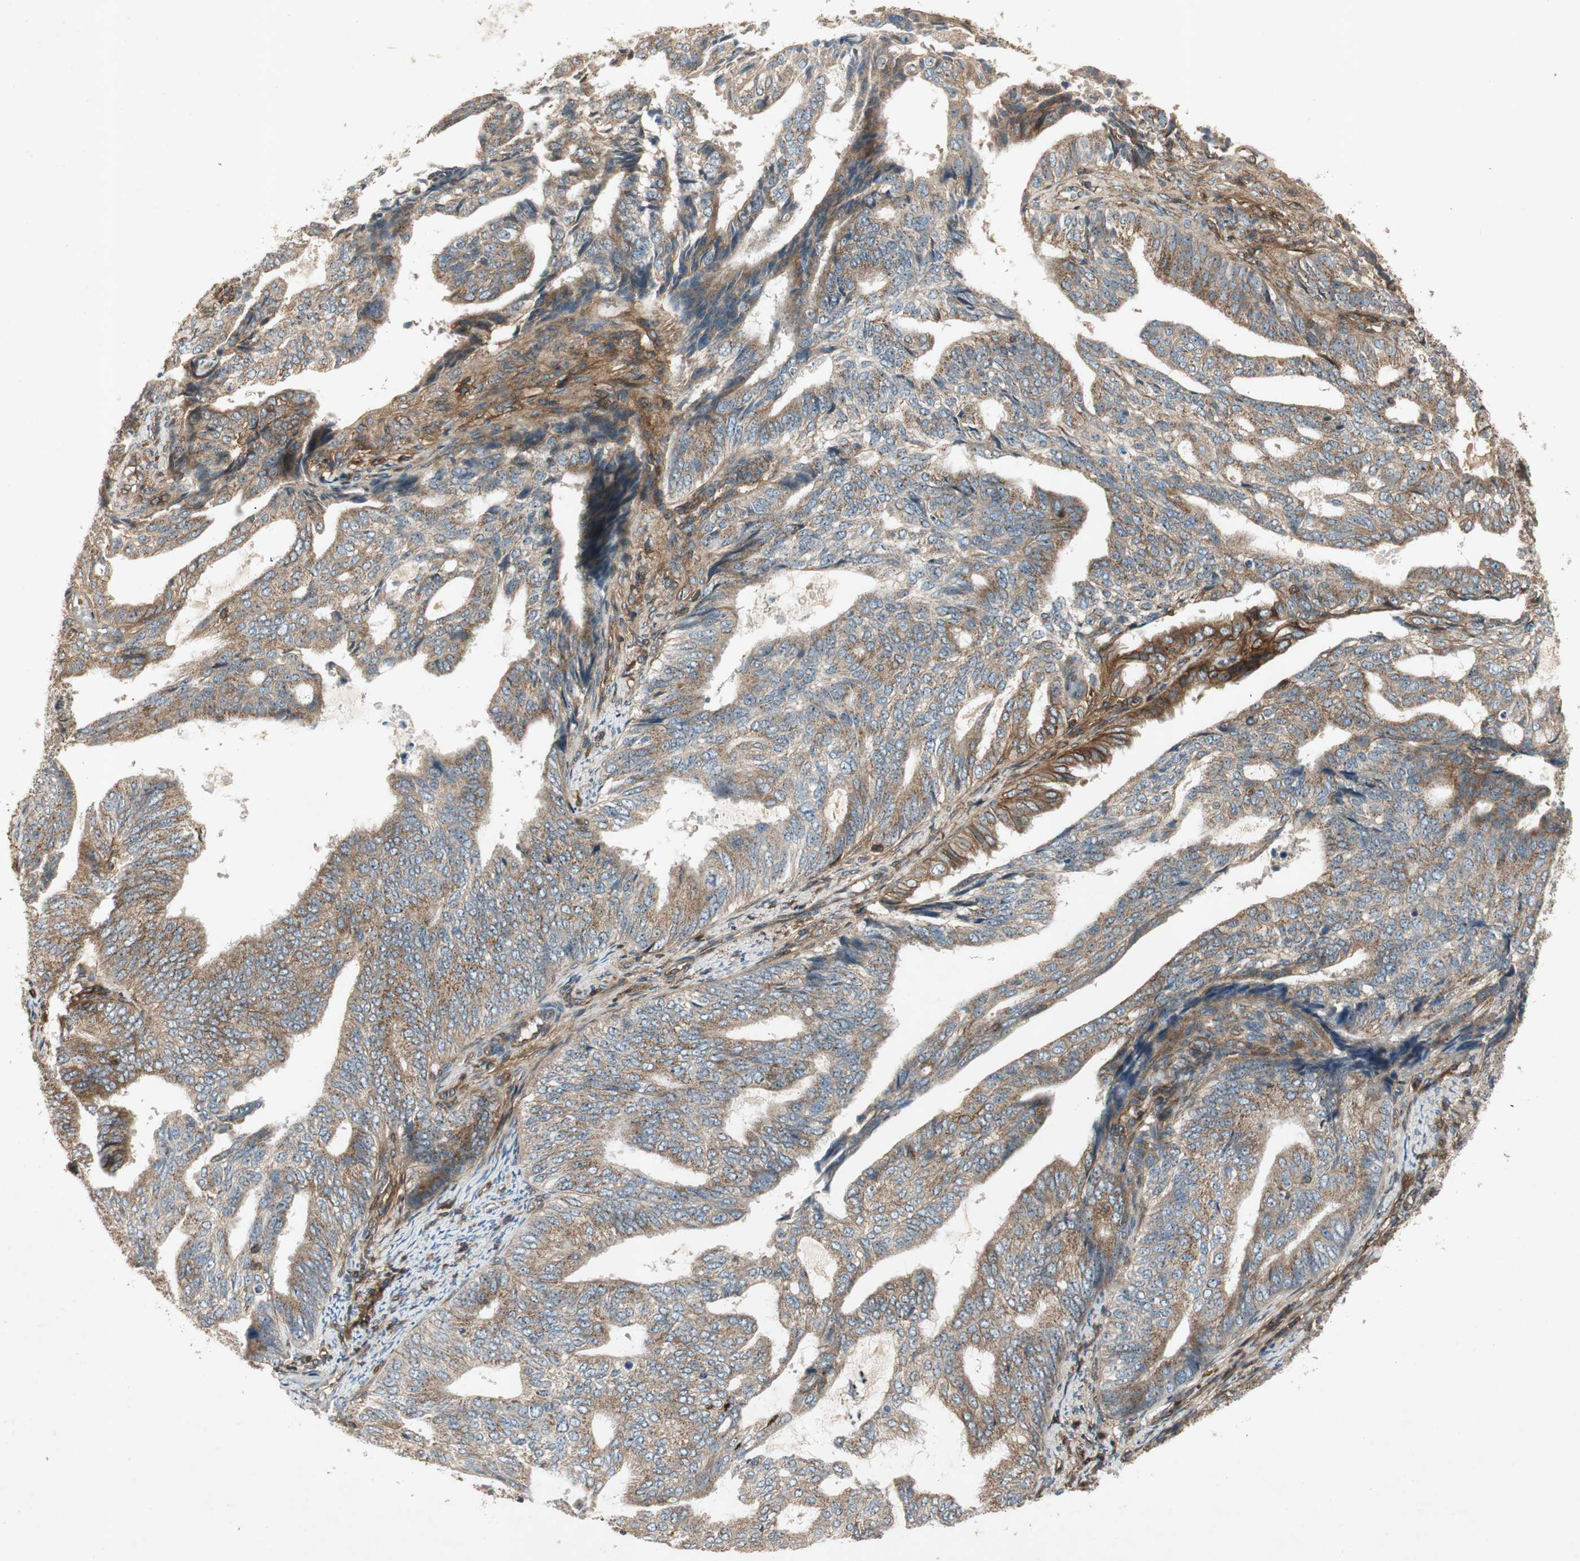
{"staining": {"intensity": "moderate", "quantity": ">75%", "location": "cytoplasmic/membranous"}, "tissue": "endometrial cancer", "cell_type": "Tumor cells", "image_type": "cancer", "snomed": [{"axis": "morphology", "description": "Adenocarcinoma, NOS"}, {"axis": "topography", "description": "Endometrium"}], "caption": "Endometrial cancer (adenocarcinoma) stained for a protein demonstrates moderate cytoplasmic/membranous positivity in tumor cells.", "gene": "BTN3A3", "patient": {"sex": "female", "age": 58}}